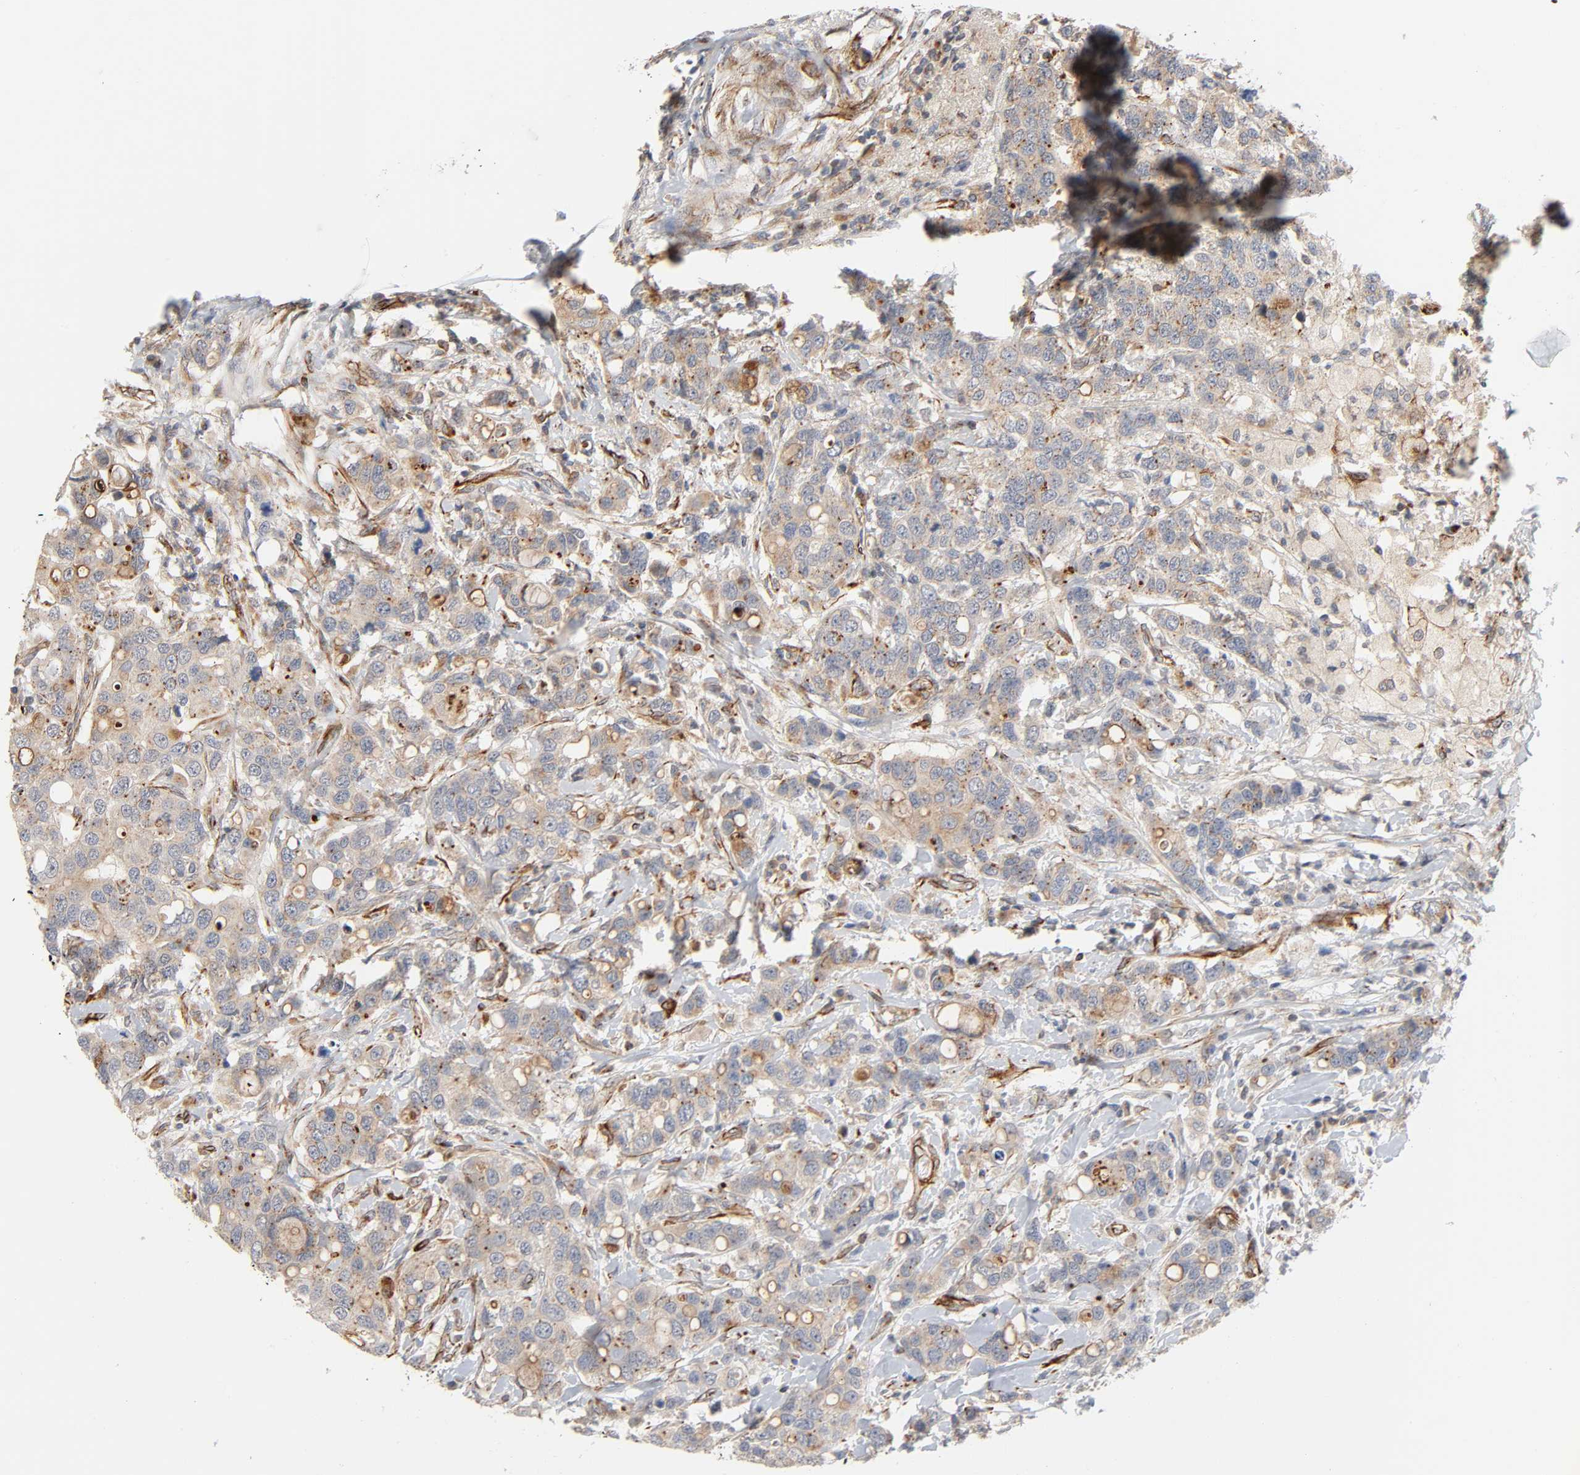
{"staining": {"intensity": "moderate", "quantity": ">75%", "location": "cytoplasmic/membranous"}, "tissue": "breast cancer", "cell_type": "Tumor cells", "image_type": "cancer", "snomed": [{"axis": "morphology", "description": "Duct carcinoma"}, {"axis": "topography", "description": "Breast"}], "caption": "Protein positivity by immunohistochemistry (IHC) reveals moderate cytoplasmic/membranous positivity in about >75% of tumor cells in breast cancer (invasive ductal carcinoma).", "gene": "REEP6", "patient": {"sex": "female", "age": 27}}